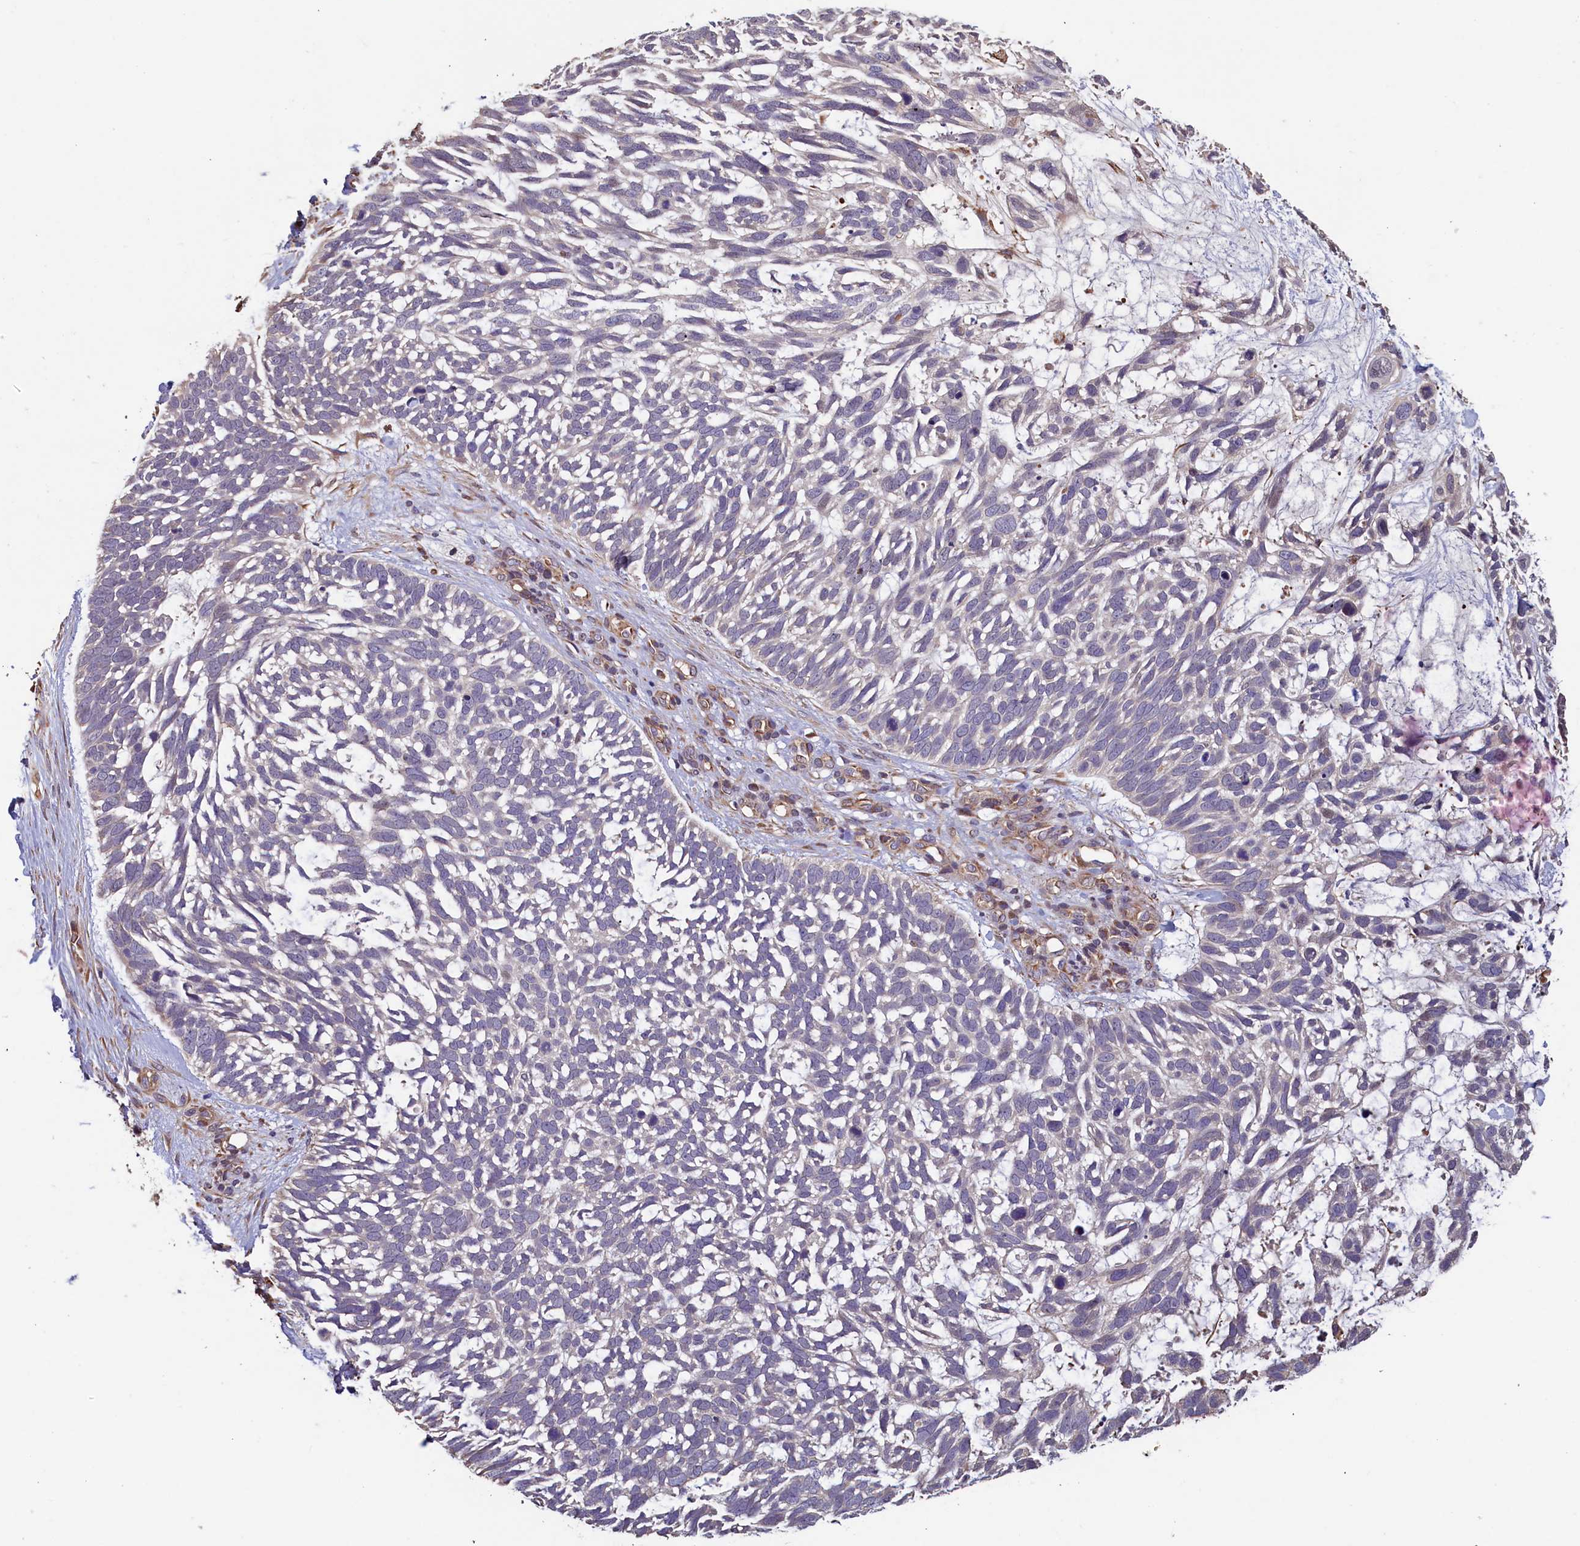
{"staining": {"intensity": "negative", "quantity": "none", "location": "none"}, "tissue": "skin cancer", "cell_type": "Tumor cells", "image_type": "cancer", "snomed": [{"axis": "morphology", "description": "Basal cell carcinoma"}, {"axis": "topography", "description": "Skin"}], "caption": "Immunohistochemistry (IHC) of human skin cancer shows no positivity in tumor cells. The staining is performed using DAB (3,3'-diaminobenzidine) brown chromogen with nuclei counter-stained in using hematoxylin.", "gene": "ACSBG1", "patient": {"sex": "male", "age": 88}}